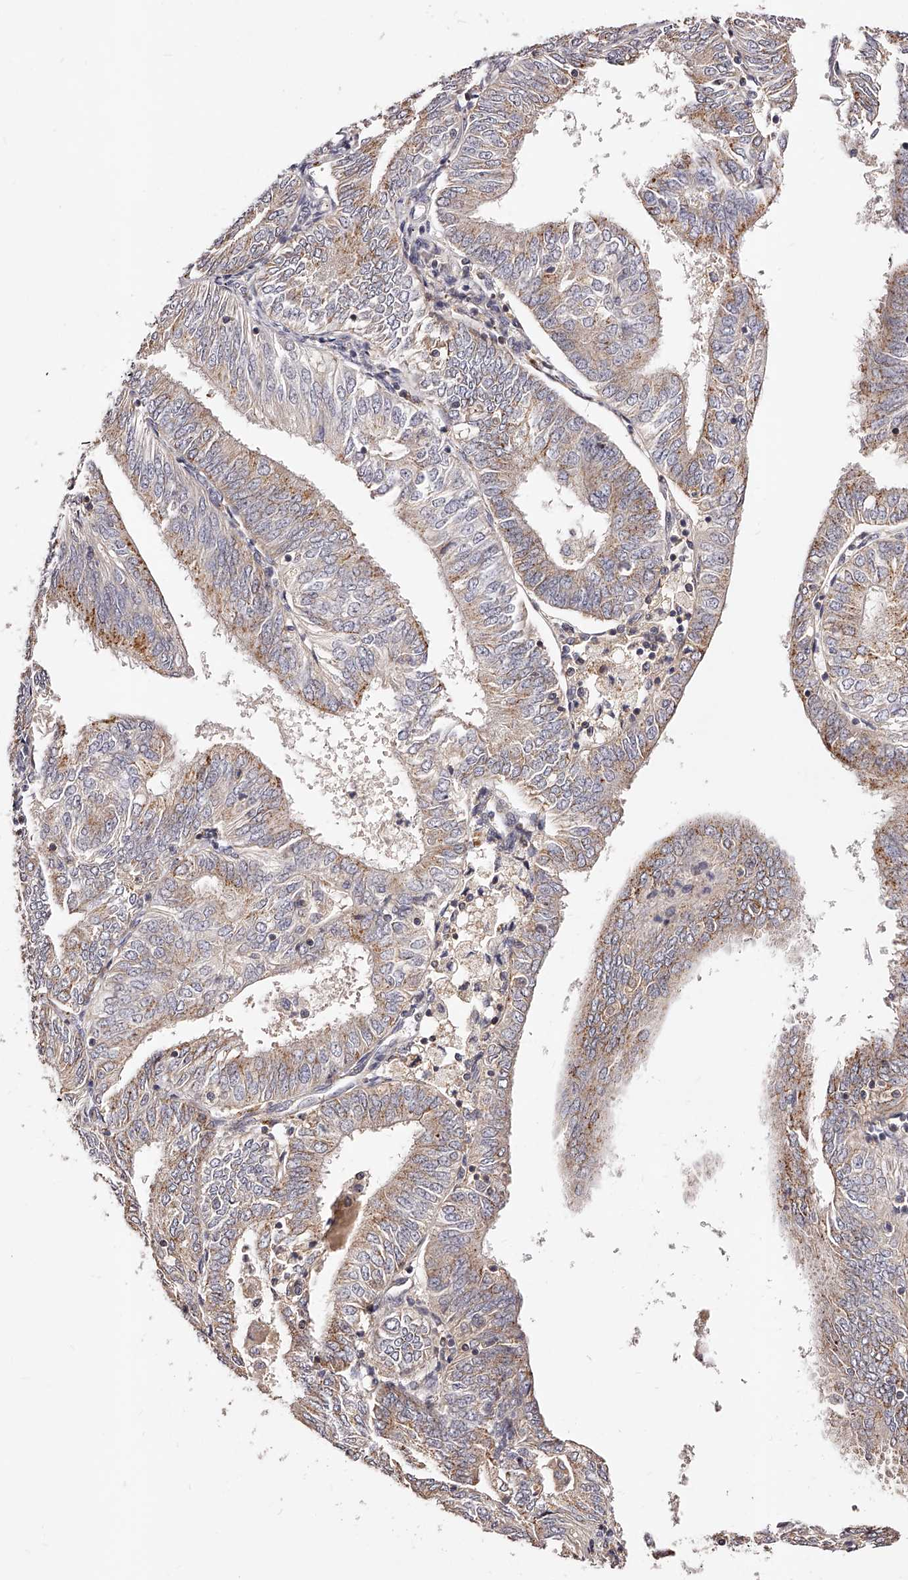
{"staining": {"intensity": "weak", "quantity": ">75%", "location": "cytoplasmic/membranous"}, "tissue": "endometrial cancer", "cell_type": "Tumor cells", "image_type": "cancer", "snomed": [{"axis": "morphology", "description": "Adenocarcinoma, NOS"}, {"axis": "topography", "description": "Endometrium"}], "caption": "Protein positivity by immunohistochemistry (IHC) shows weak cytoplasmic/membranous staining in about >75% of tumor cells in endometrial adenocarcinoma. The staining was performed using DAB, with brown indicating positive protein expression. Nuclei are stained blue with hematoxylin.", "gene": "PHACTR1", "patient": {"sex": "female", "age": 58}}